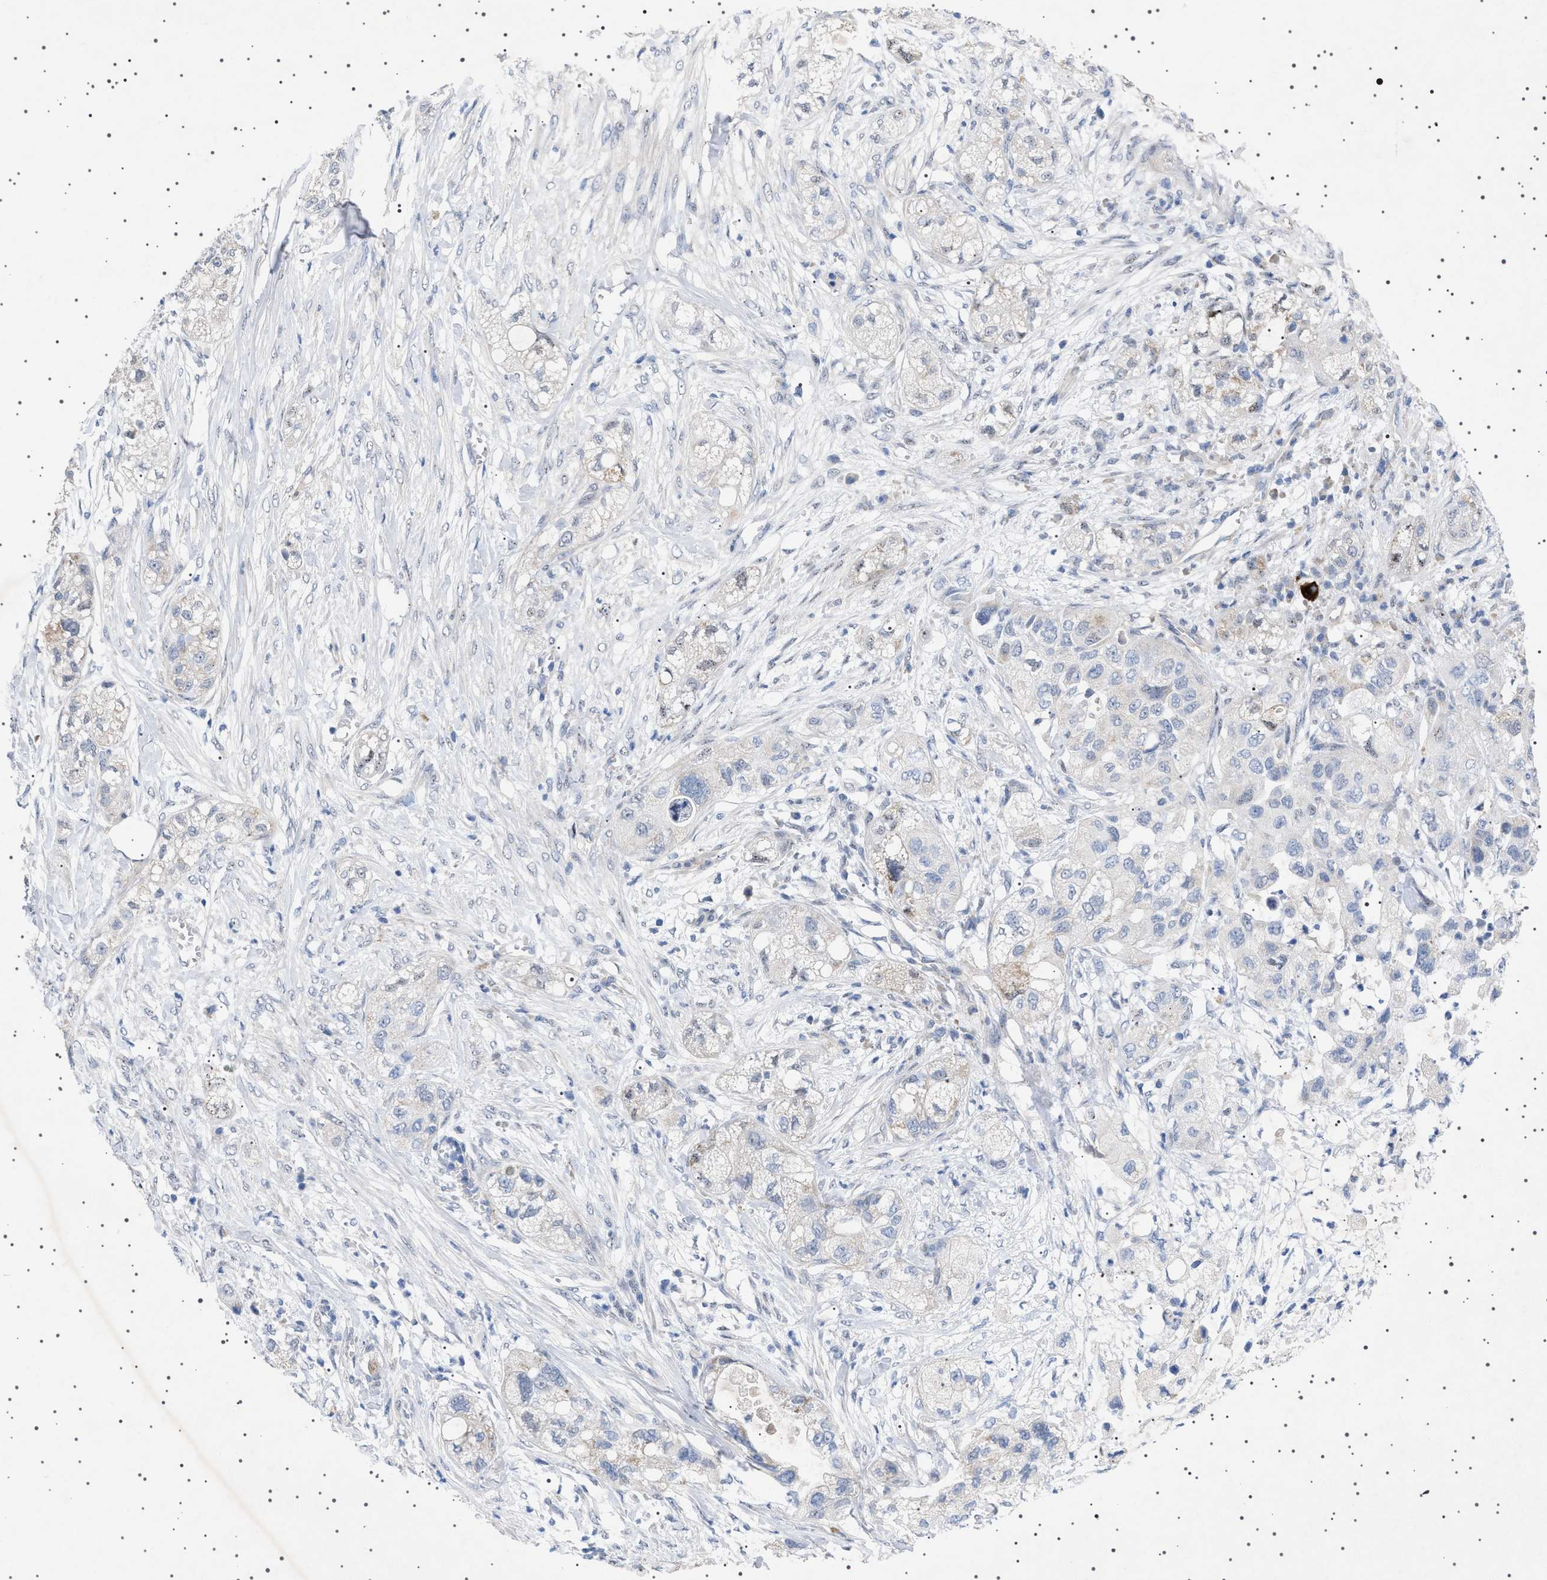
{"staining": {"intensity": "negative", "quantity": "none", "location": "none"}, "tissue": "pancreatic cancer", "cell_type": "Tumor cells", "image_type": "cancer", "snomed": [{"axis": "morphology", "description": "Adenocarcinoma, NOS"}, {"axis": "topography", "description": "Pancreas"}], "caption": "Immunohistochemistry (IHC) micrograph of neoplastic tissue: pancreatic cancer (adenocarcinoma) stained with DAB (3,3'-diaminobenzidine) displays no significant protein expression in tumor cells. The staining was performed using DAB to visualize the protein expression in brown, while the nuclei were stained in blue with hematoxylin (Magnification: 20x).", "gene": "HTR1A", "patient": {"sex": "female", "age": 78}}